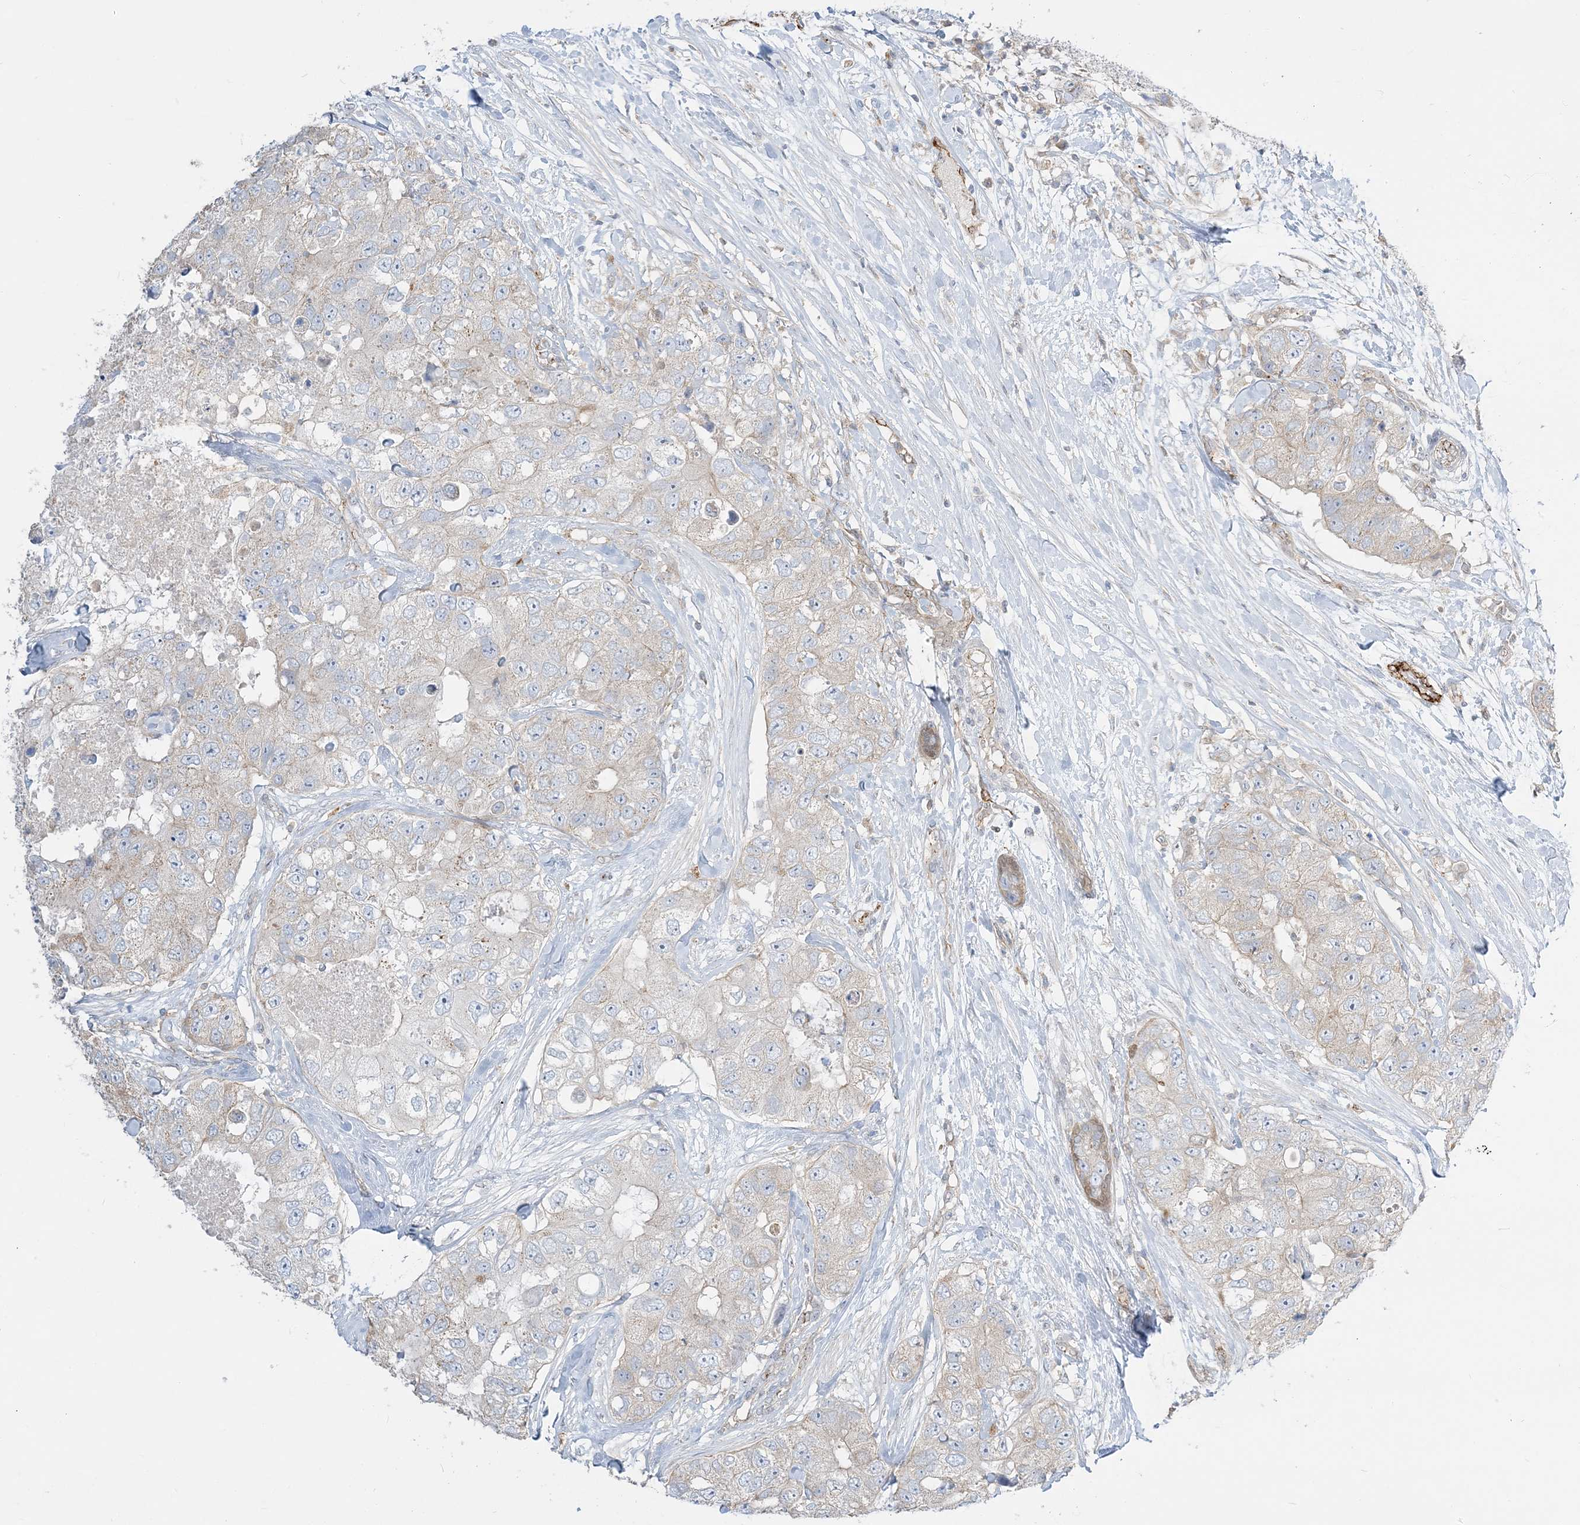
{"staining": {"intensity": "negative", "quantity": "none", "location": "none"}, "tissue": "breast cancer", "cell_type": "Tumor cells", "image_type": "cancer", "snomed": [{"axis": "morphology", "description": "Duct carcinoma"}, {"axis": "topography", "description": "Breast"}], "caption": "The image displays no significant staining in tumor cells of breast cancer.", "gene": "INPP1", "patient": {"sex": "female", "age": 62}}